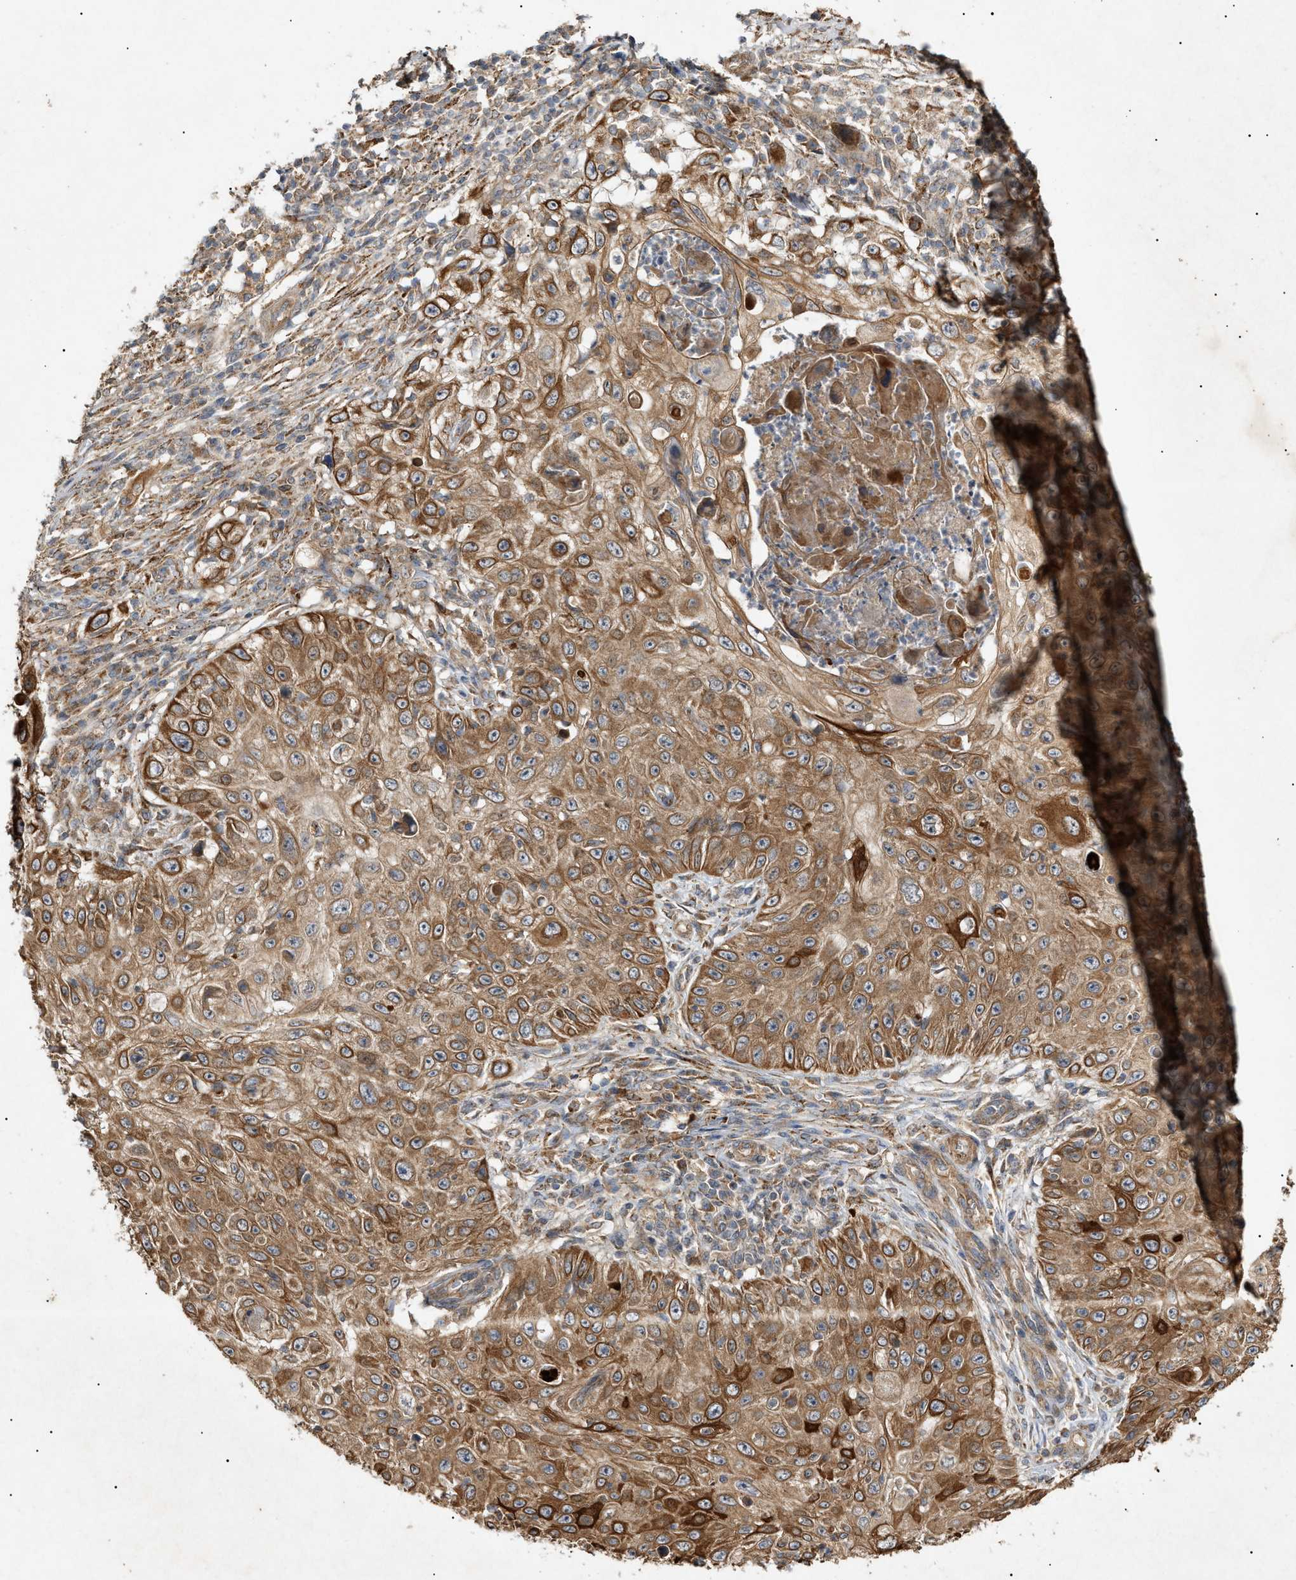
{"staining": {"intensity": "moderate", "quantity": ">75%", "location": "cytoplasmic/membranous"}, "tissue": "skin cancer", "cell_type": "Tumor cells", "image_type": "cancer", "snomed": [{"axis": "morphology", "description": "Squamous cell carcinoma, NOS"}, {"axis": "topography", "description": "Skin"}], "caption": "A photomicrograph of skin cancer (squamous cell carcinoma) stained for a protein shows moderate cytoplasmic/membranous brown staining in tumor cells. (Brightfield microscopy of DAB IHC at high magnification).", "gene": "MTCH1", "patient": {"sex": "male", "age": 86}}